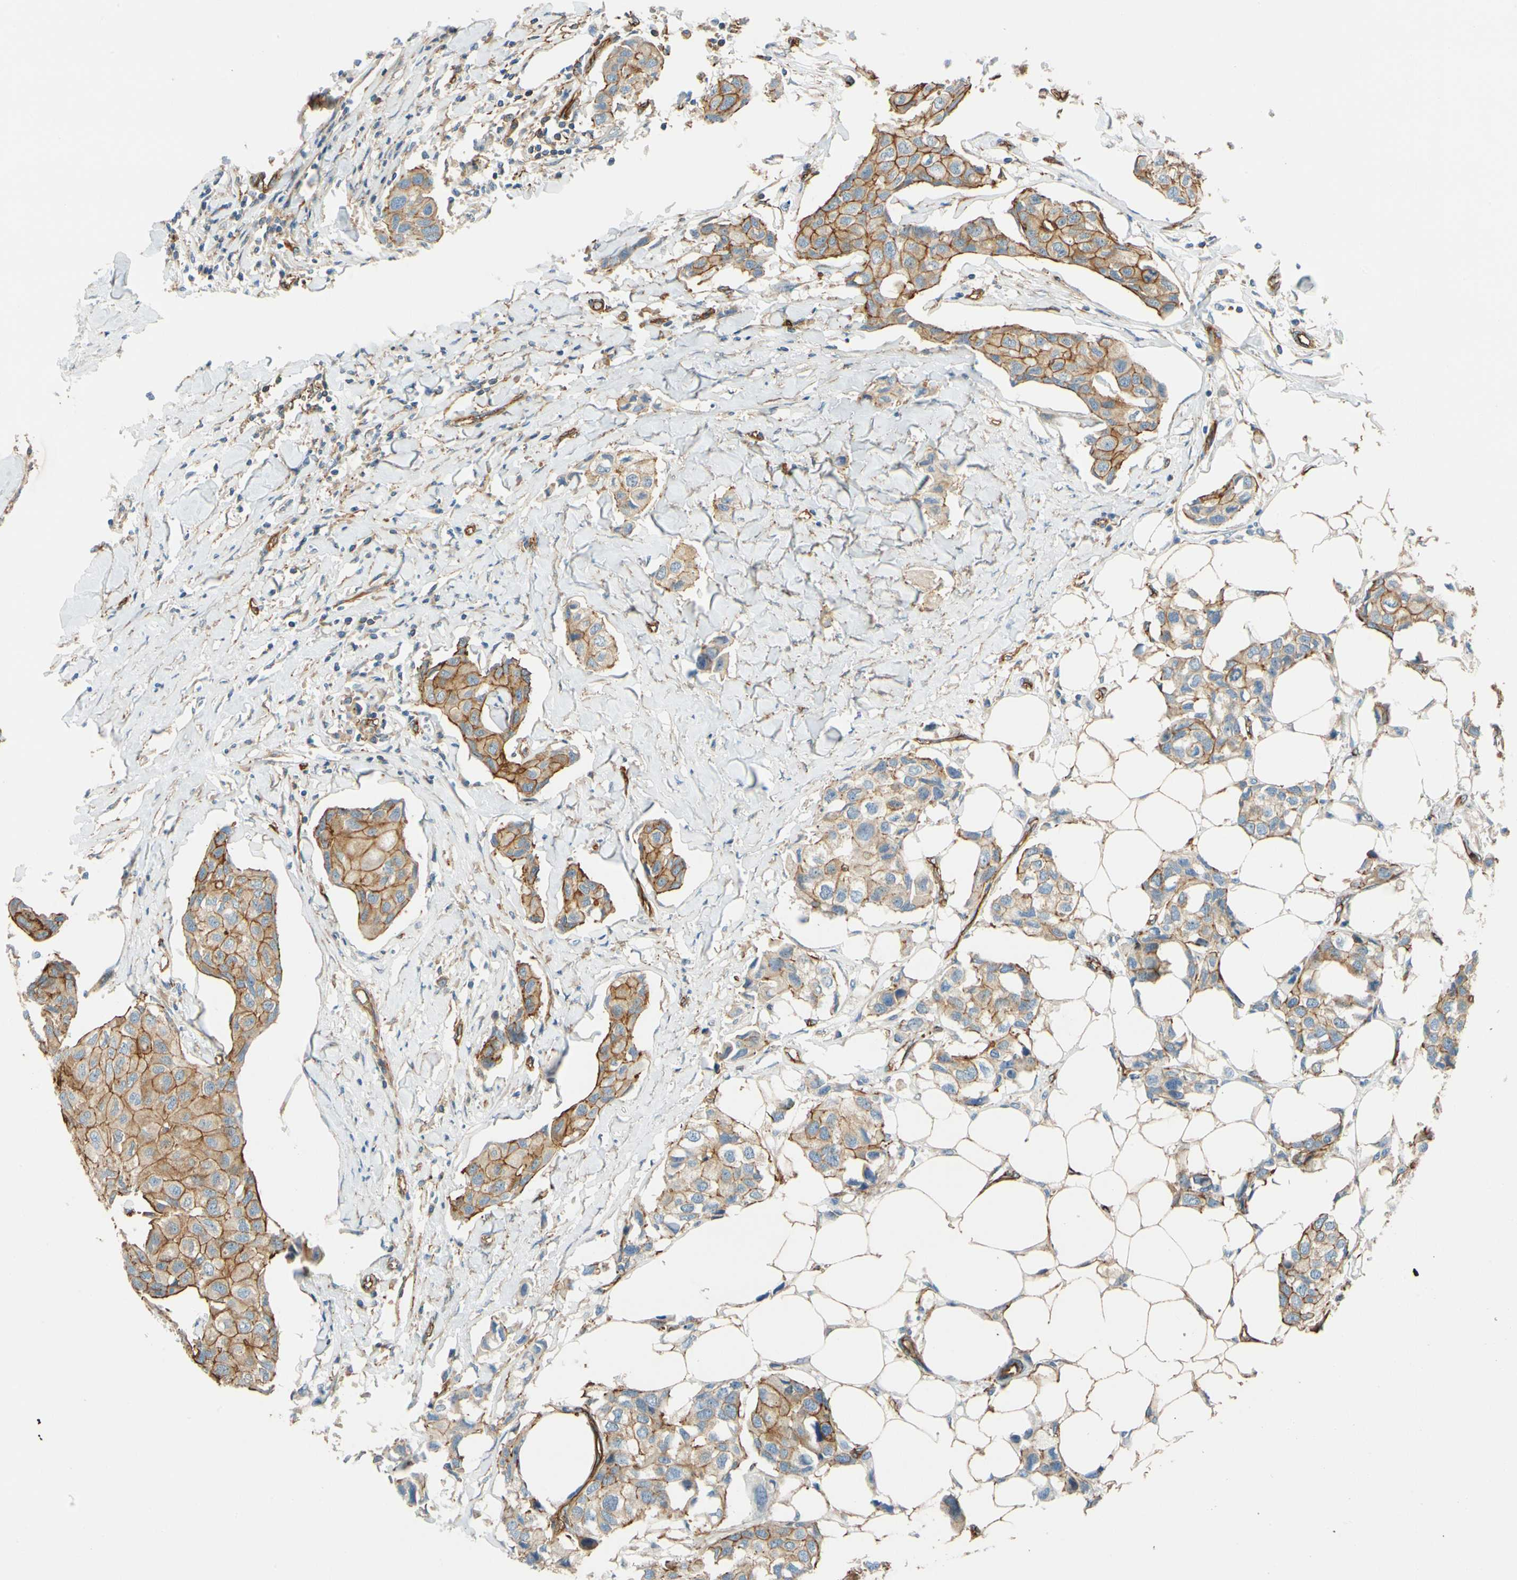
{"staining": {"intensity": "moderate", "quantity": ">75%", "location": "cytoplasmic/membranous"}, "tissue": "breast cancer", "cell_type": "Tumor cells", "image_type": "cancer", "snomed": [{"axis": "morphology", "description": "Duct carcinoma"}, {"axis": "topography", "description": "Breast"}], "caption": "About >75% of tumor cells in human breast cancer display moderate cytoplasmic/membranous protein positivity as visualized by brown immunohistochemical staining.", "gene": "SPTAN1", "patient": {"sex": "female", "age": 80}}